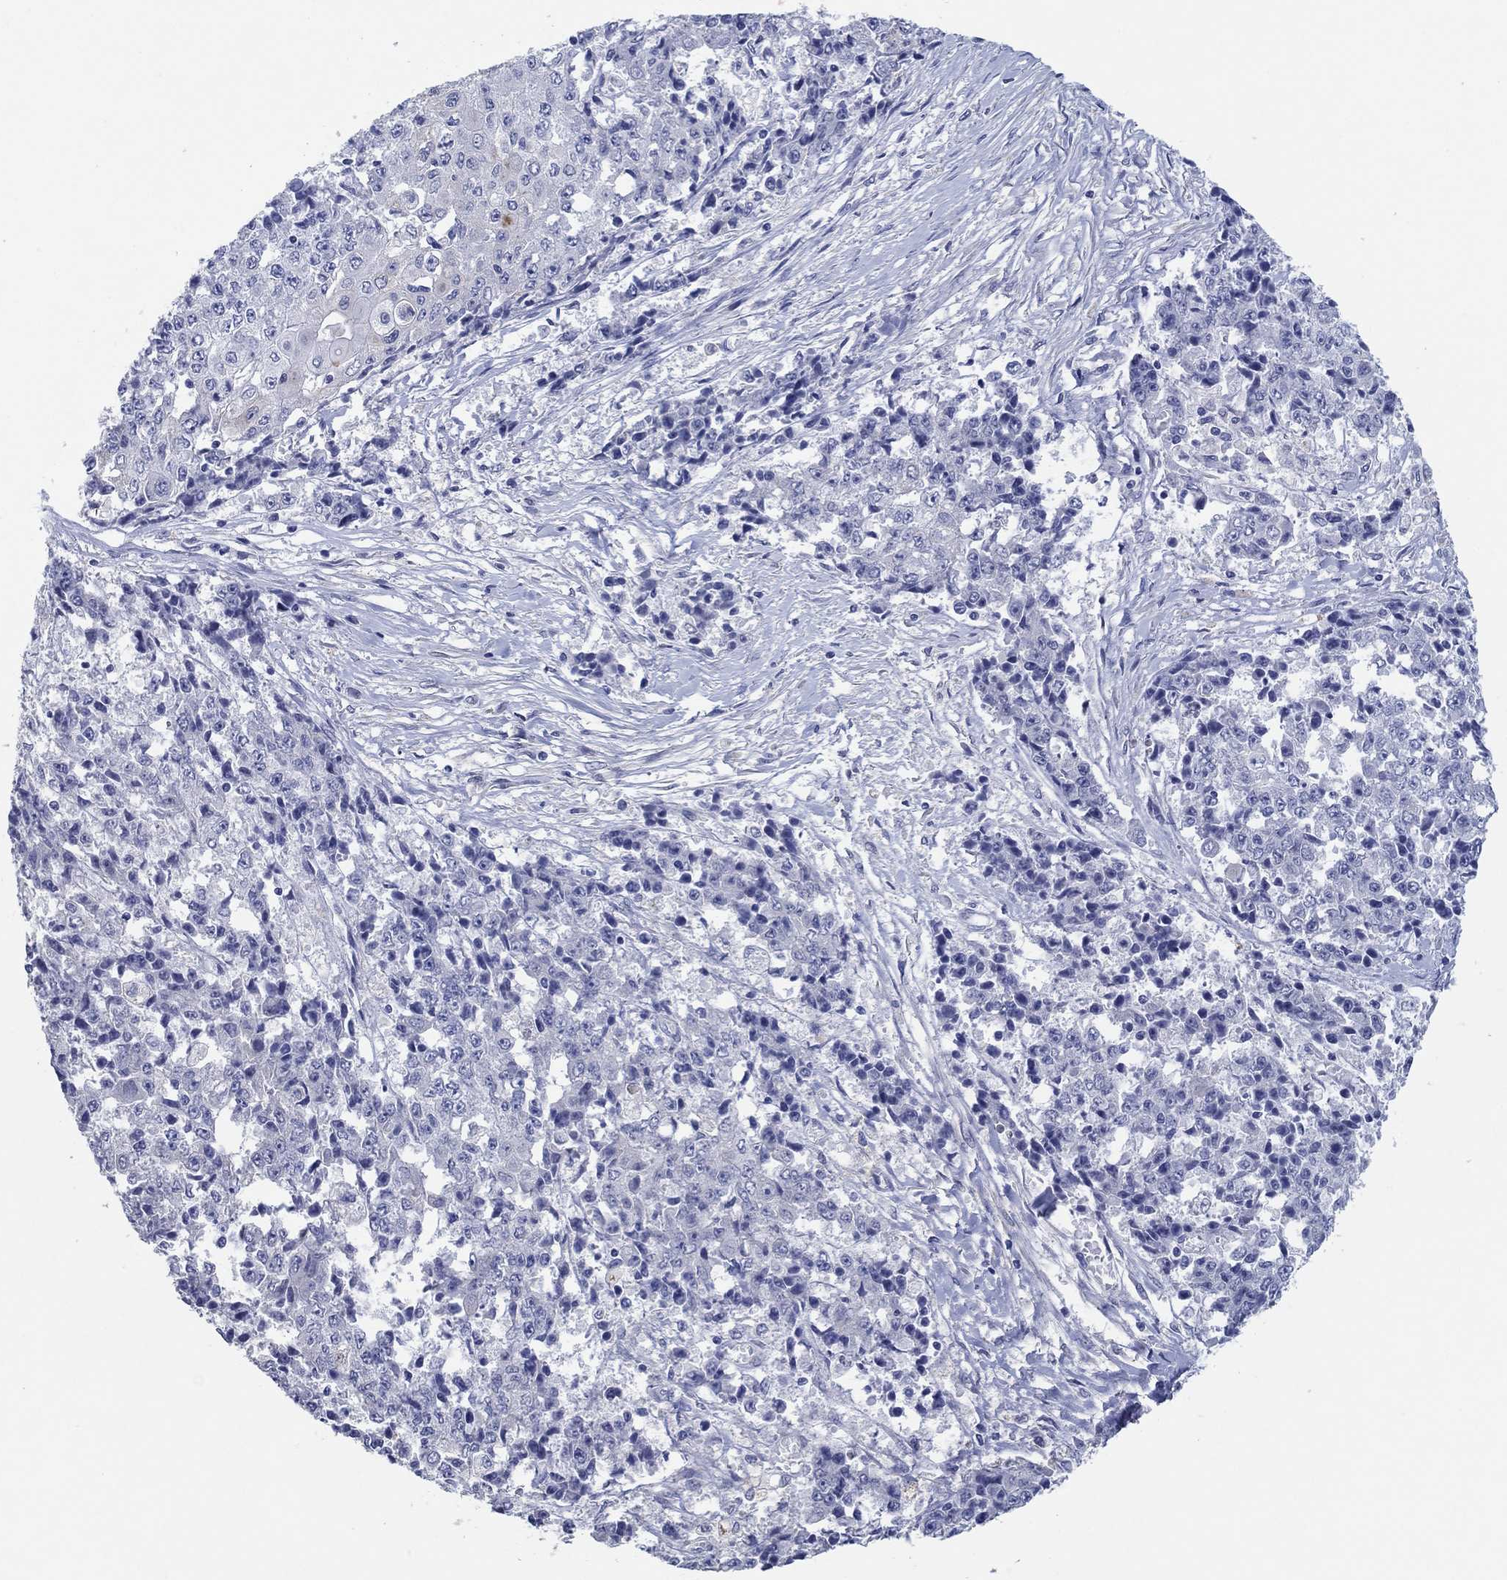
{"staining": {"intensity": "negative", "quantity": "none", "location": "none"}, "tissue": "ovarian cancer", "cell_type": "Tumor cells", "image_type": "cancer", "snomed": [{"axis": "morphology", "description": "Carcinoma, endometroid"}, {"axis": "topography", "description": "Ovary"}], "caption": "Ovarian cancer (endometroid carcinoma) was stained to show a protein in brown. There is no significant positivity in tumor cells.", "gene": "HDC", "patient": {"sex": "female", "age": 42}}